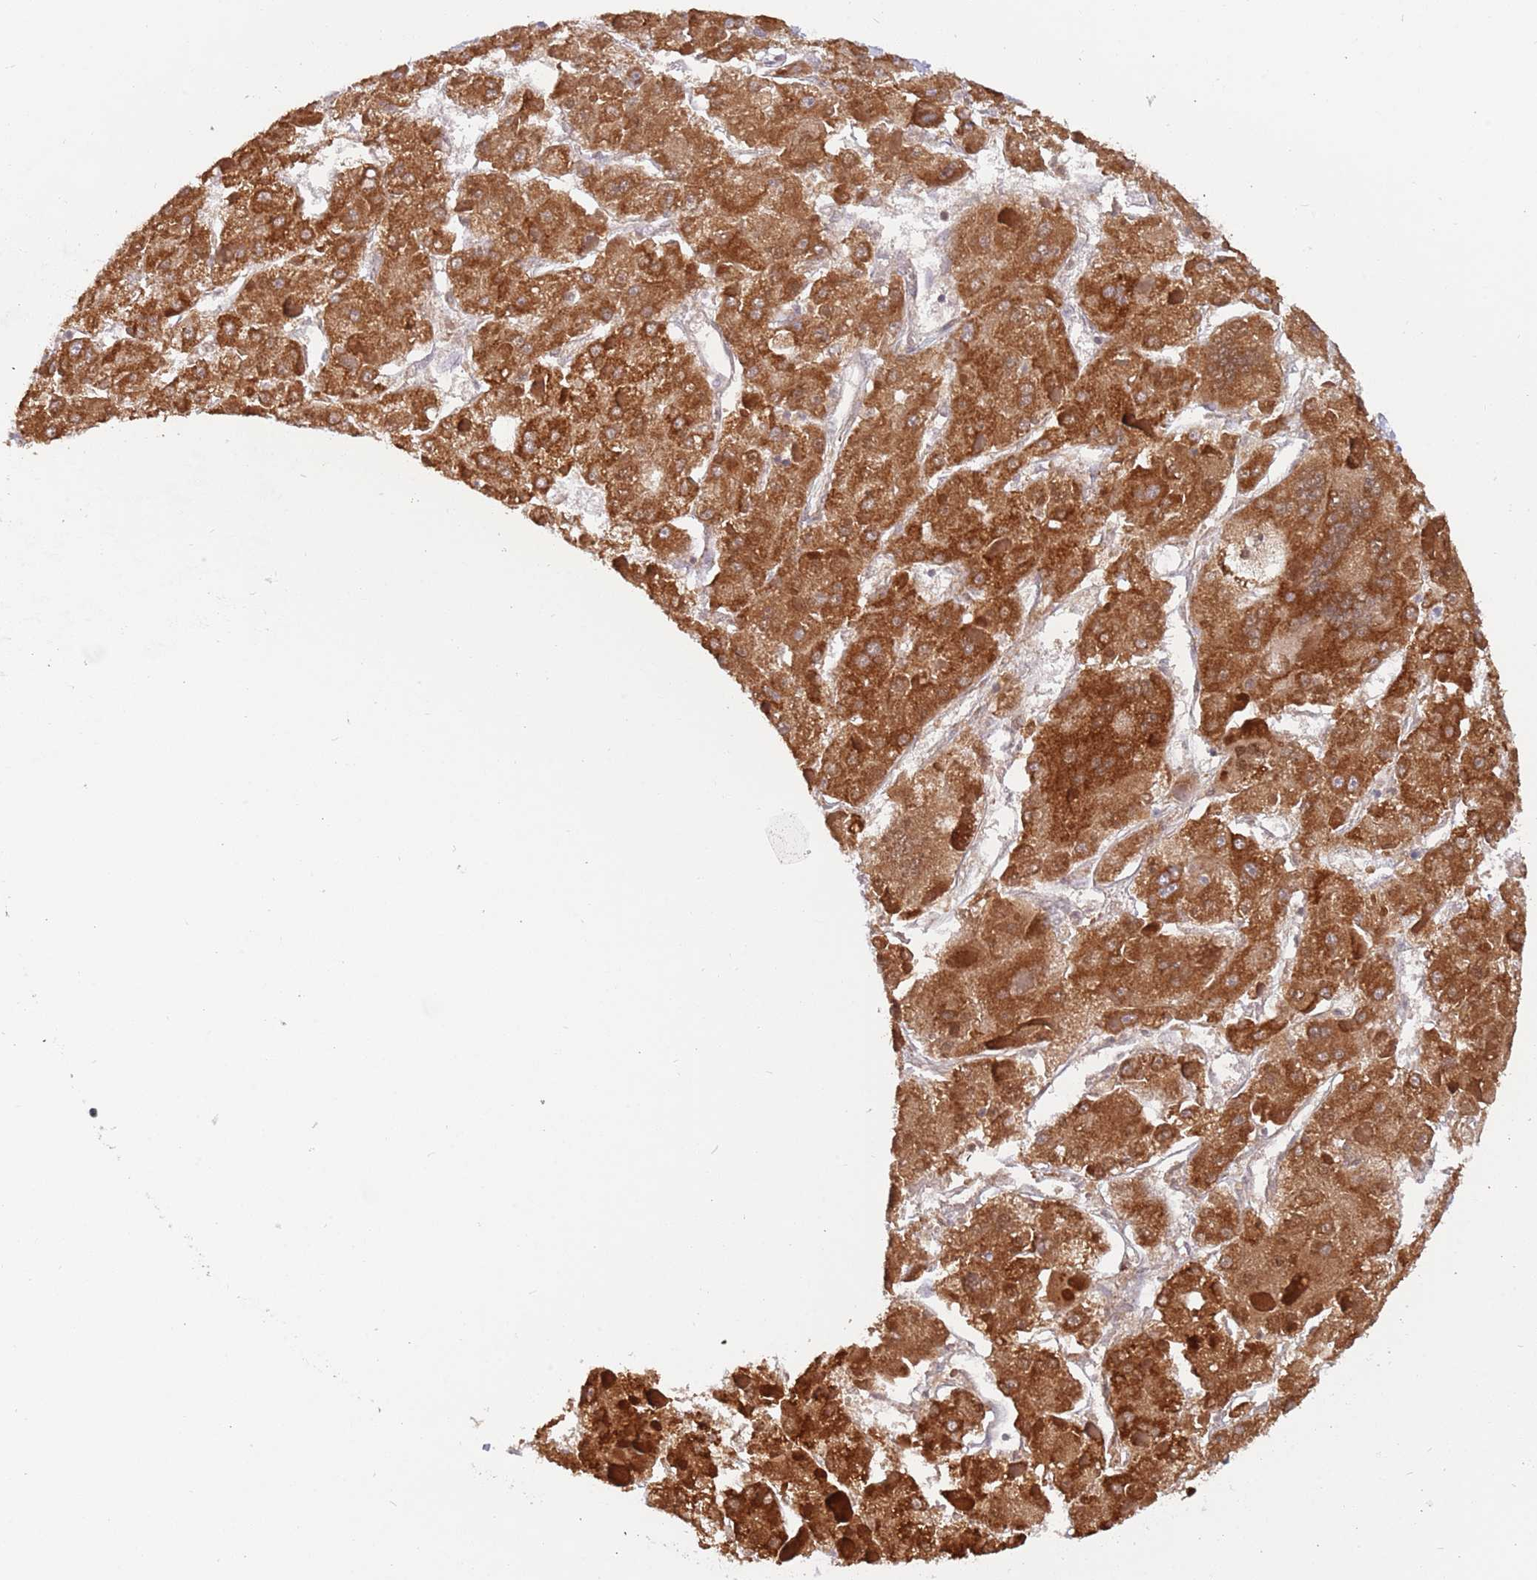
{"staining": {"intensity": "strong", "quantity": ">75%", "location": "cytoplasmic/membranous"}, "tissue": "liver cancer", "cell_type": "Tumor cells", "image_type": "cancer", "snomed": [{"axis": "morphology", "description": "Carcinoma, Hepatocellular, NOS"}, {"axis": "topography", "description": "Liver"}], "caption": "Immunohistochemical staining of liver cancer (hepatocellular carcinoma) reveals high levels of strong cytoplasmic/membranous protein positivity in approximately >75% of tumor cells. The staining is performed using DAB (3,3'-diaminobenzidine) brown chromogen to label protein expression. The nuclei are counter-stained blue using hematoxylin.", "gene": "TIMM13", "patient": {"sex": "female", "age": 73}}